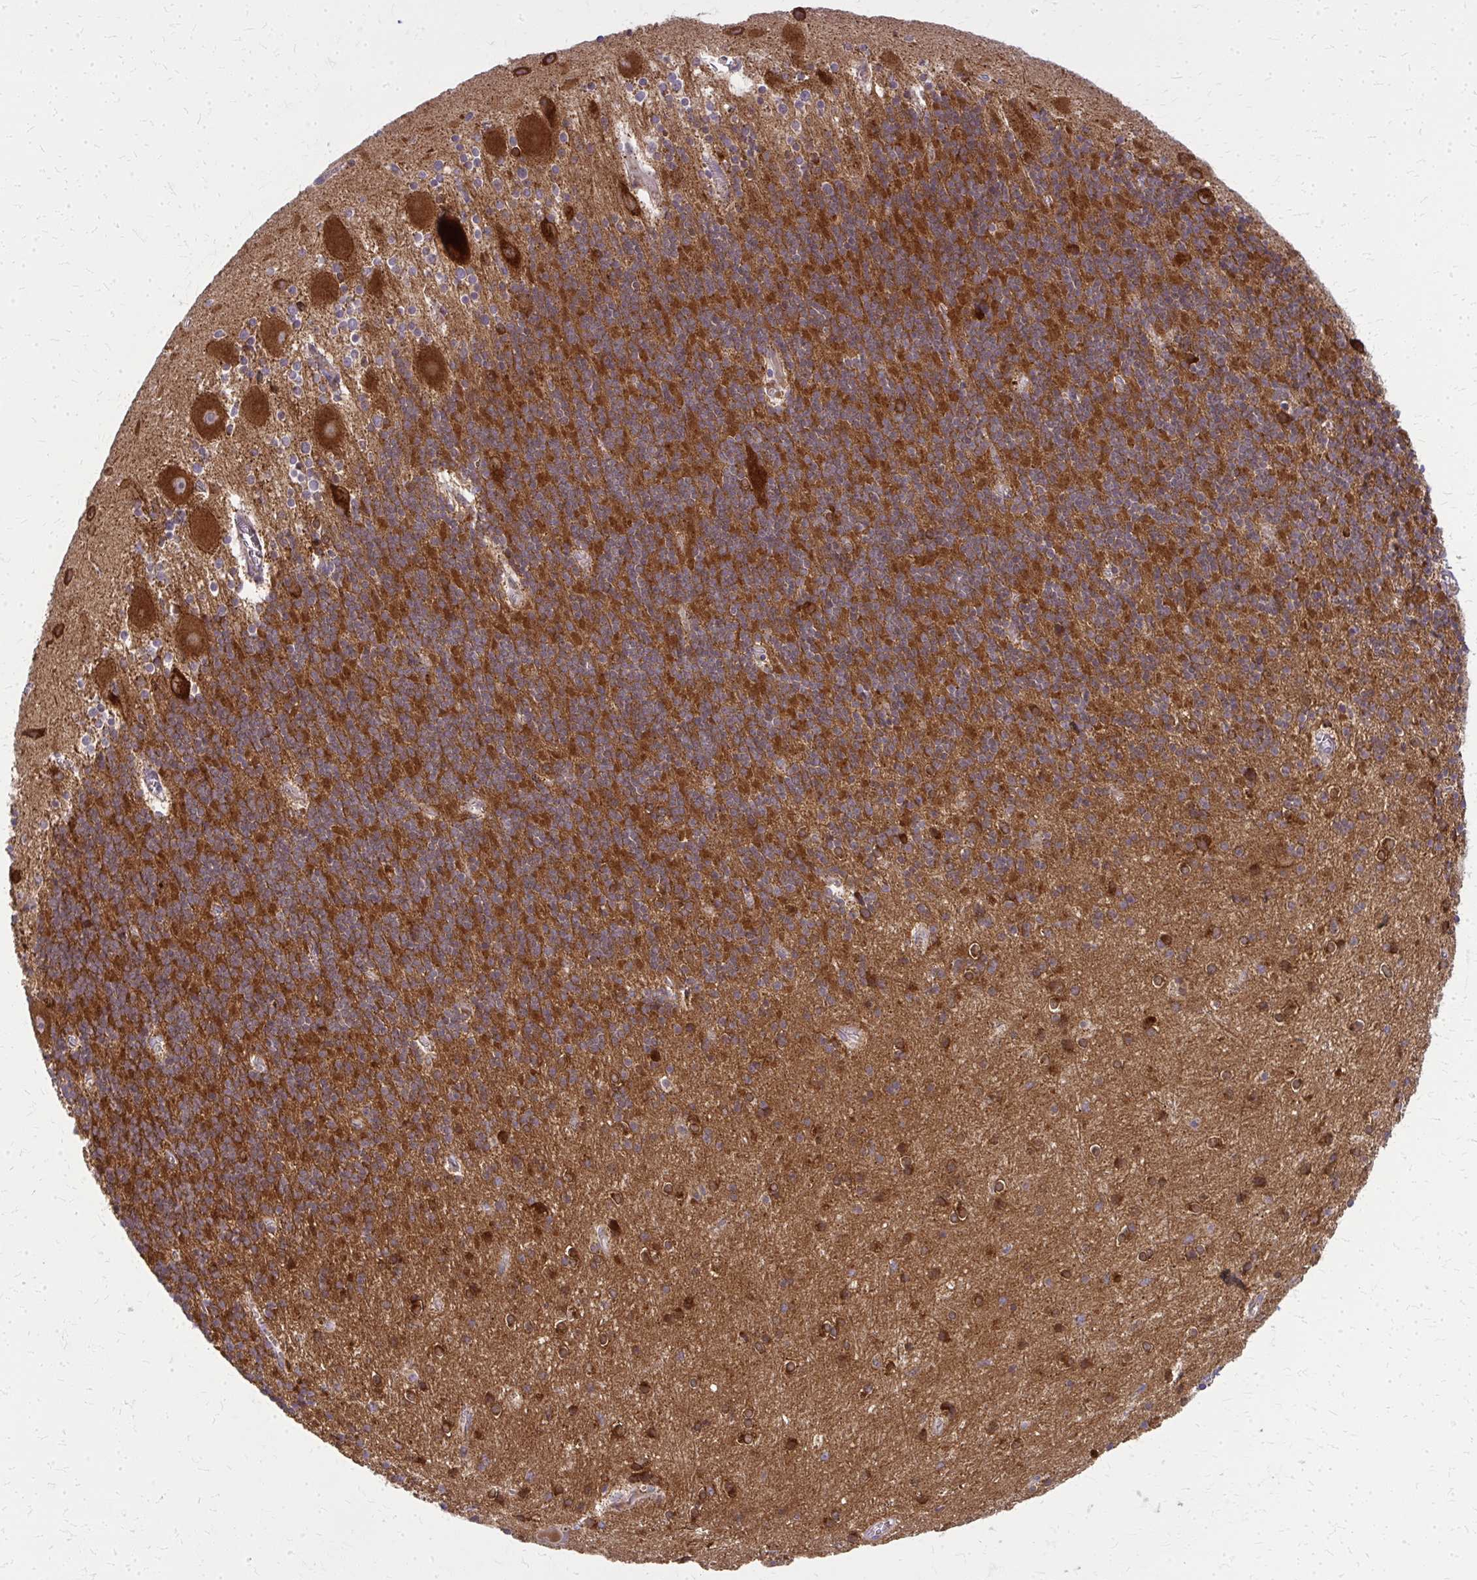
{"staining": {"intensity": "strong", "quantity": ">75%", "location": "cytoplasmic/membranous"}, "tissue": "cerebellum", "cell_type": "Cells in granular layer", "image_type": "normal", "snomed": [{"axis": "morphology", "description": "Normal tissue, NOS"}, {"axis": "topography", "description": "Cerebellum"}], "caption": "Immunohistochemistry of unremarkable human cerebellum displays high levels of strong cytoplasmic/membranous staining in approximately >75% of cells in granular layer.", "gene": "MCCC1", "patient": {"sex": "male", "age": 70}}